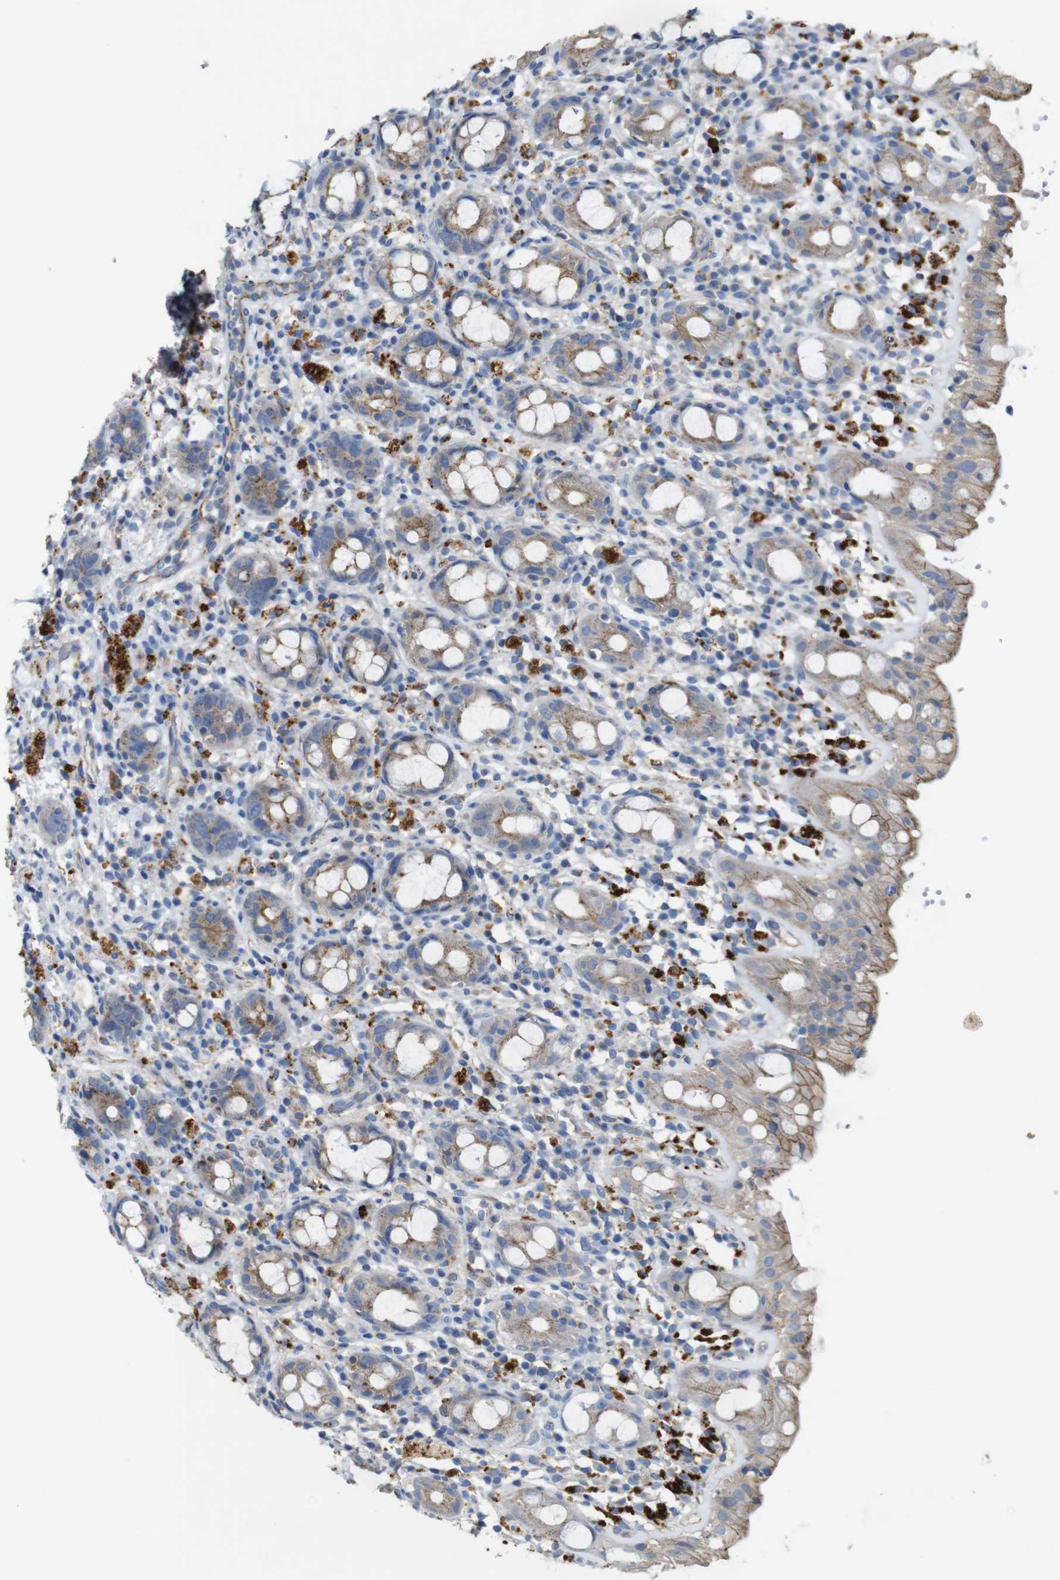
{"staining": {"intensity": "moderate", "quantity": "25%-75%", "location": "cytoplasmic/membranous"}, "tissue": "rectum", "cell_type": "Glandular cells", "image_type": "normal", "snomed": [{"axis": "morphology", "description": "Normal tissue, NOS"}, {"axis": "topography", "description": "Rectum"}], "caption": "Glandular cells reveal moderate cytoplasmic/membranous expression in approximately 25%-75% of cells in unremarkable rectum.", "gene": "NHLRC3", "patient": {"sex": "male", "age": 44}}